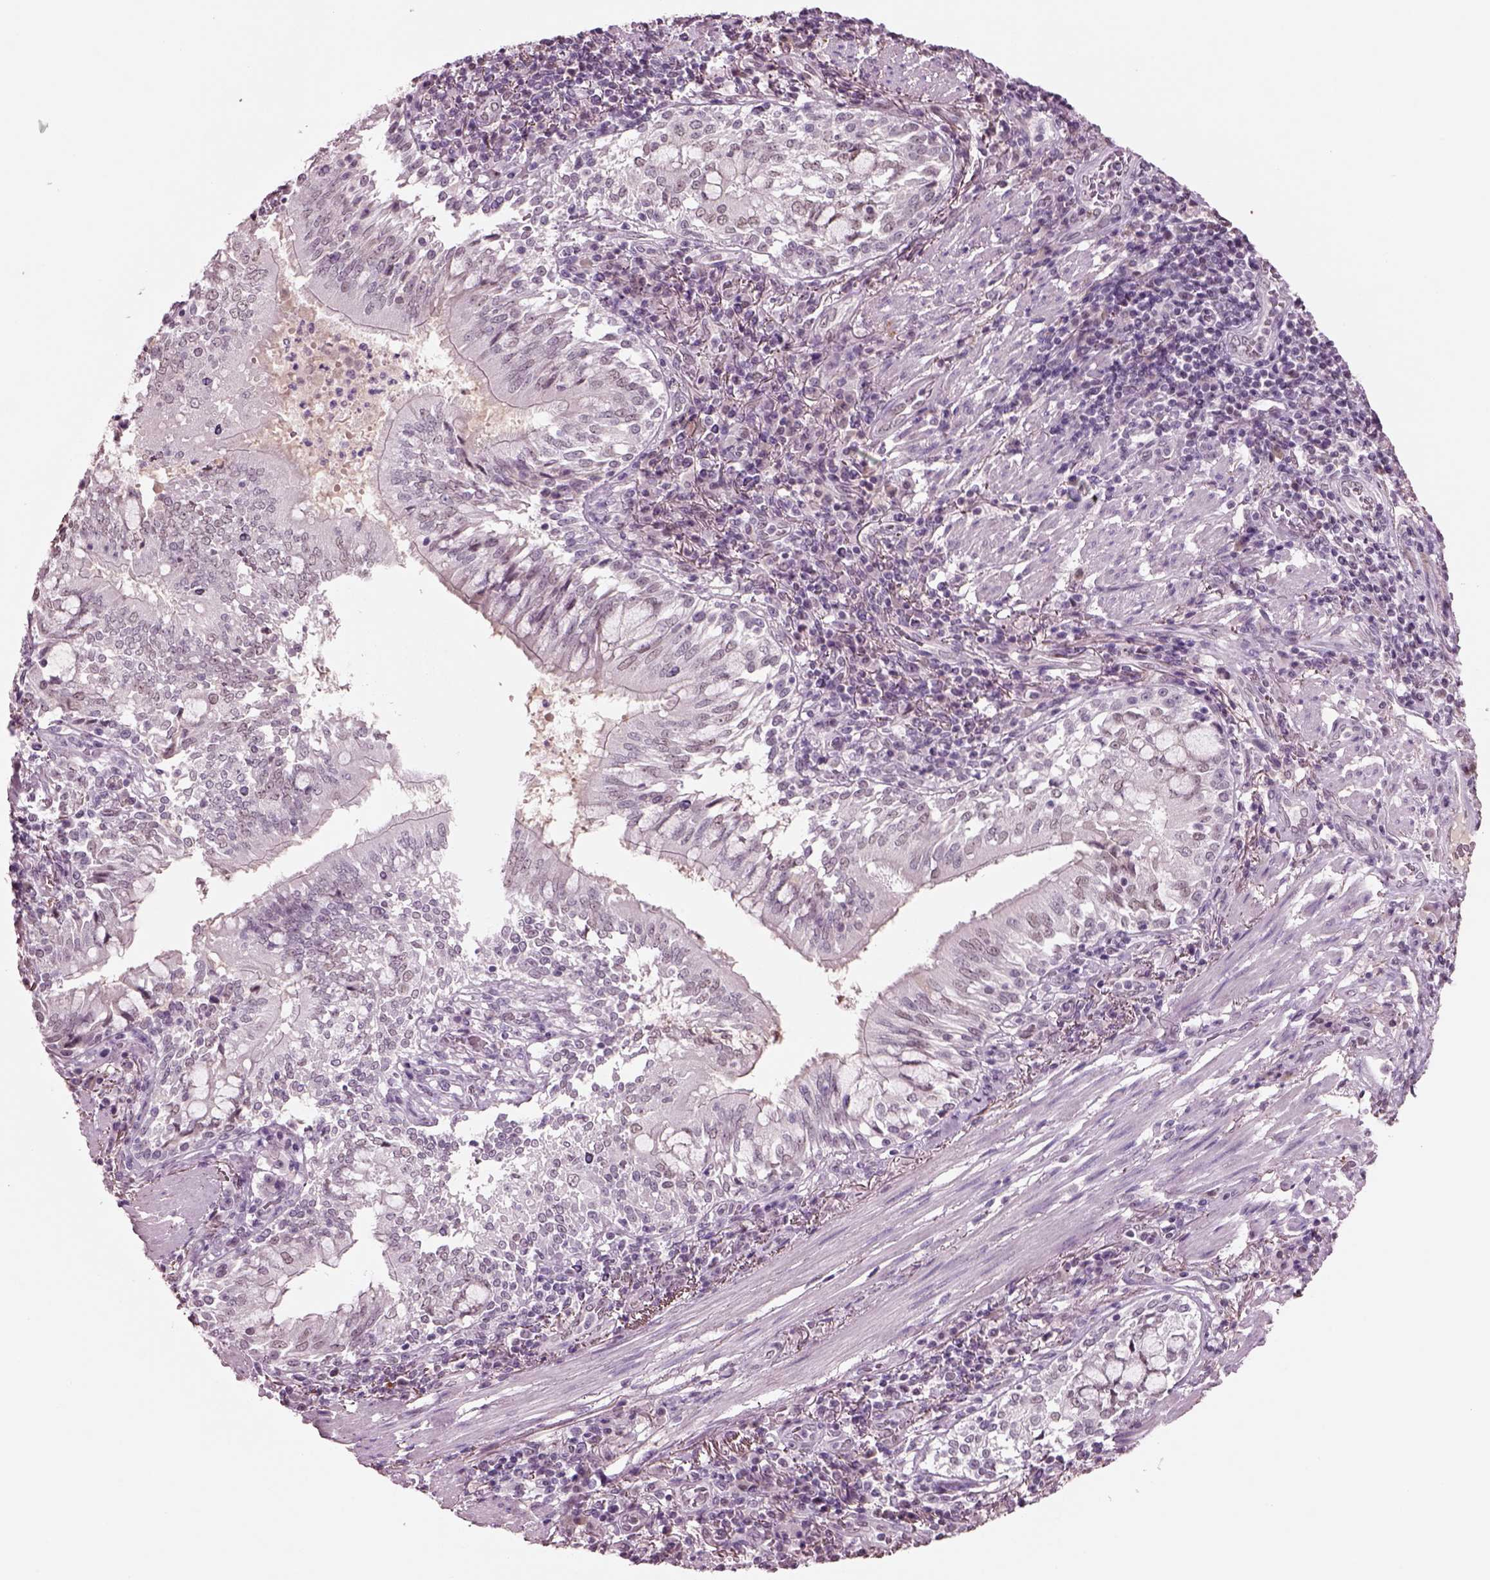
{"staining": {"intensity": "negative", "quantity": "none", "location": "none"}, "tissue": "lung cancer", "cell_type": "Tumor cells", "image_type": "cancer", "snomed": [{"axis": "morphology", "description": "Normal tissue, NOS"}, {"axis": "morphology", "description": "Squamous cell carcinoma, NOS"}, {"axis": "topography", "description": "Bronchus"}, {"axis": "topography", "description": "Lung"}], "caption": "An immunohistochemistry (IHC) micrograph of lung cancer (squamous cell carcinoma) is shown. There is no staining in tumor cells of lung cancer (squamous cell carcinoma). (Stains: DAB (3,3'-diaminobenzidine) immunohistochemistry with hematoxylin counter stain, Microscopy: brightfield microscopy at high magnification).", "gene": "SEPHS1", "patient": {"sex": "male", "age": 64}}